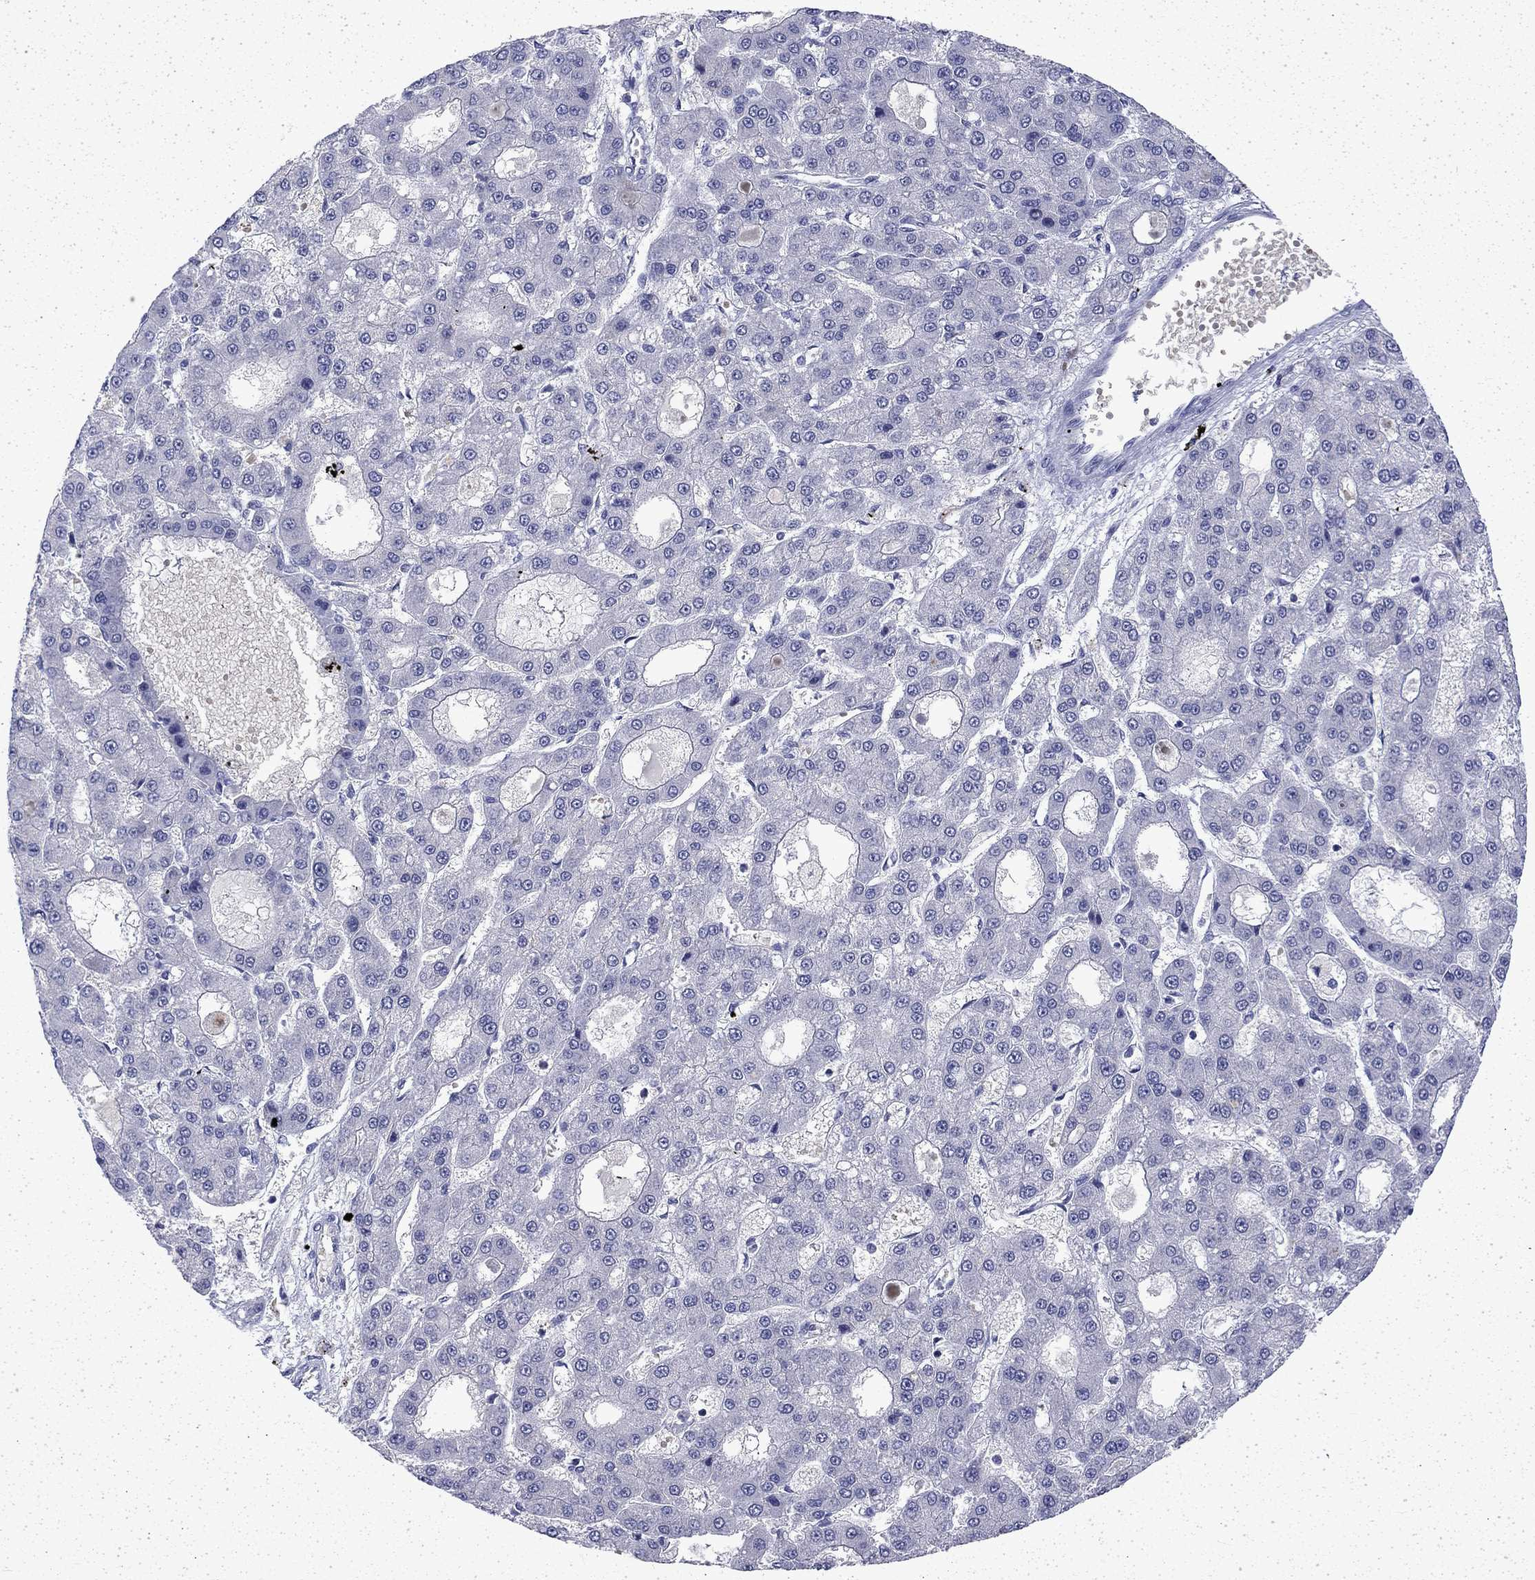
{"staining": {"intensity": "negative", "quantity": "none", "location": "none"}, "tissue": "liver cancer", "cell_type": "Tumor cells", "image_type": "cancer", "snomed": [{"axis": "morphology", "description": "Carcinoma, Hepatocellular, NOS"}, {"axis": "topography", "description": "Liver"}], "caption": "Tumor cells show no significant expression in liver cancer (hepatocellular carcinoma).", "gene": "ENPP6", "patient": {"sex": "male", "age": 70}}